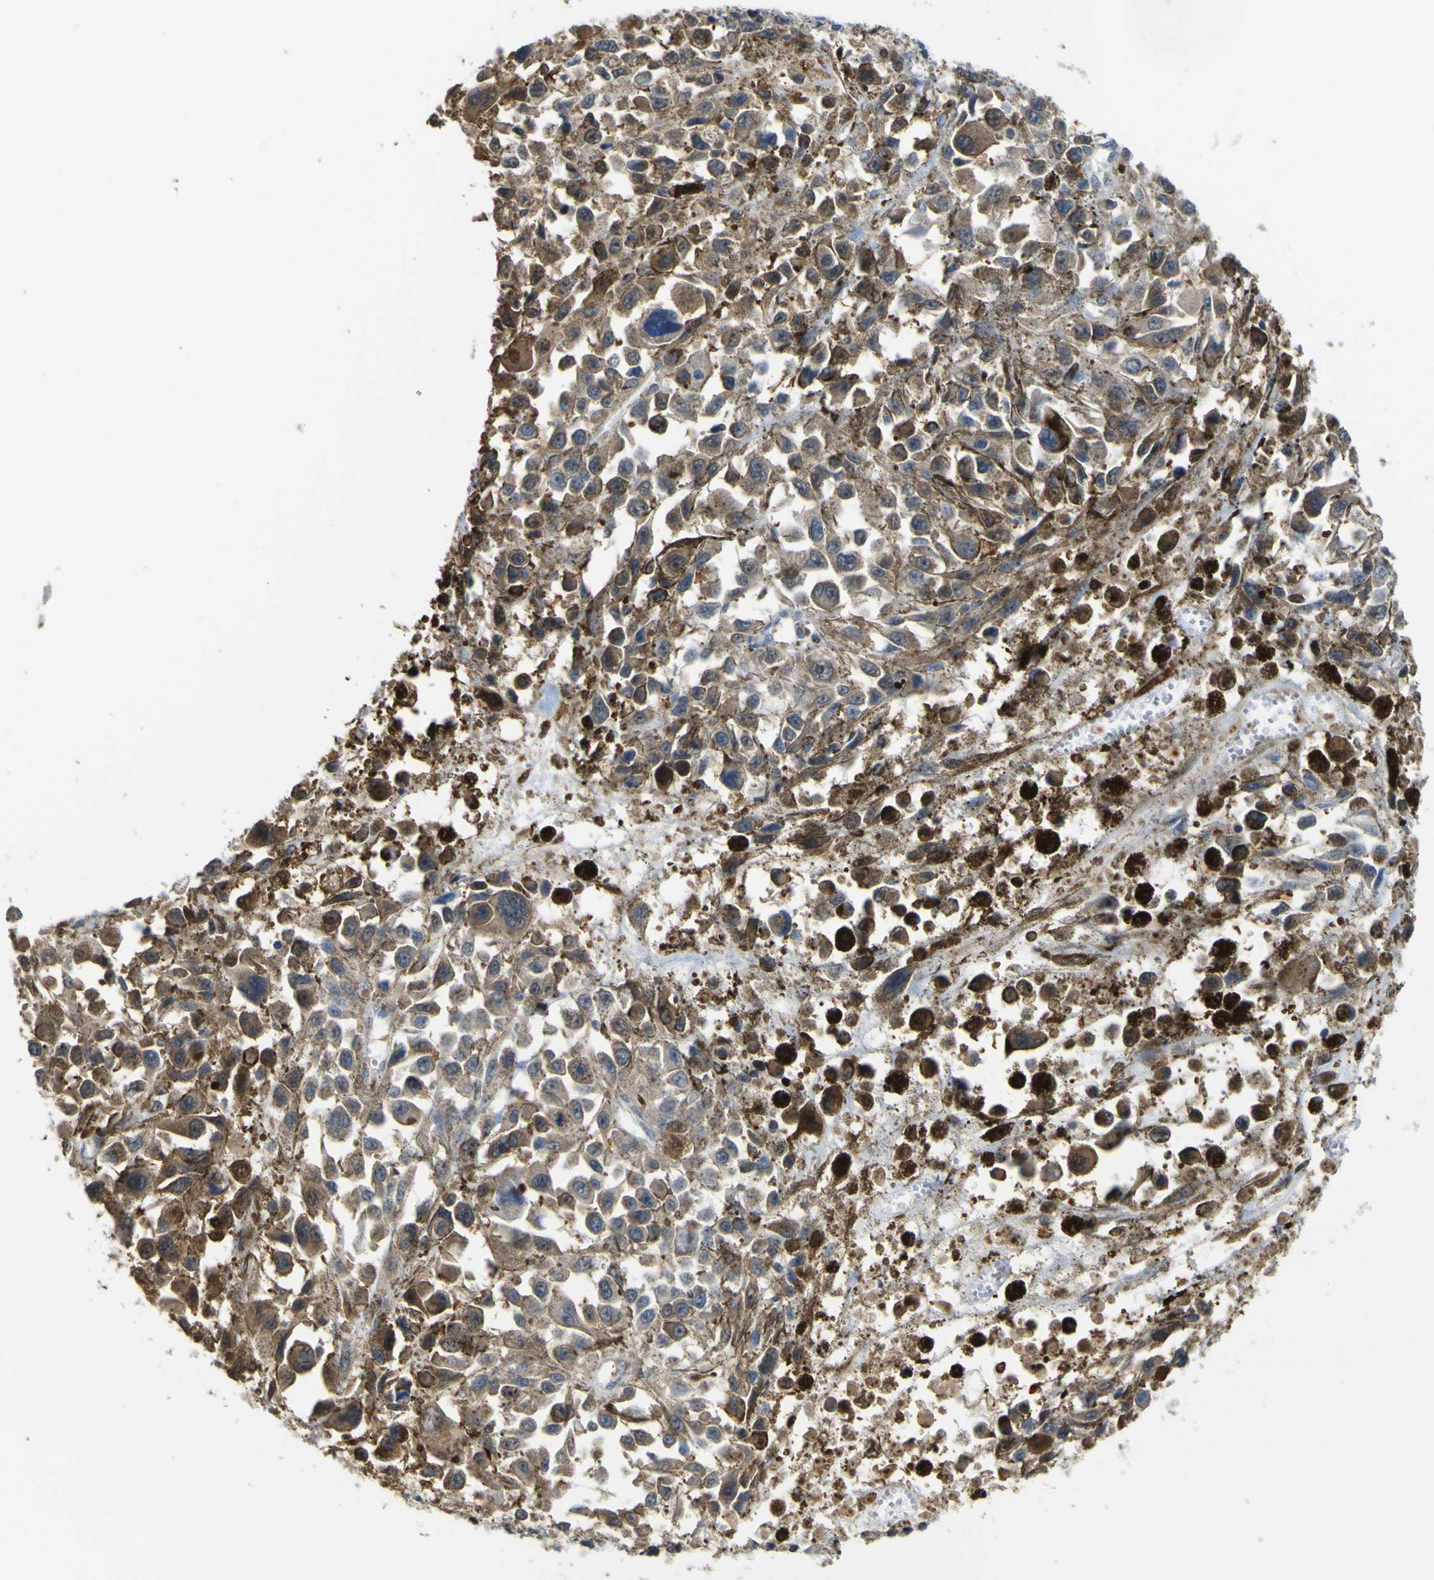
{"staining": {"intensity": "moderate", "quantity": ">75%", "location": "cytoplasmic/membranous"}, "tissue": "melanoma", "cell_type": "Tumor cells", "image_type": "cancer", "snomed": [{"axis": "morphology", "description": "Malignant melanoma, Metastatic site"}, {"axis": "topography", "description": "Lymph node"}], "caption": "Immunohistochemical staining of human malignant melanoma (metastatic site) displays moderate cytoplasmic/membranous protein positivity in approximately >75% of tumor cells.", "gene": "ABHD3", "patient": {"sex": "male", "age": 59}}